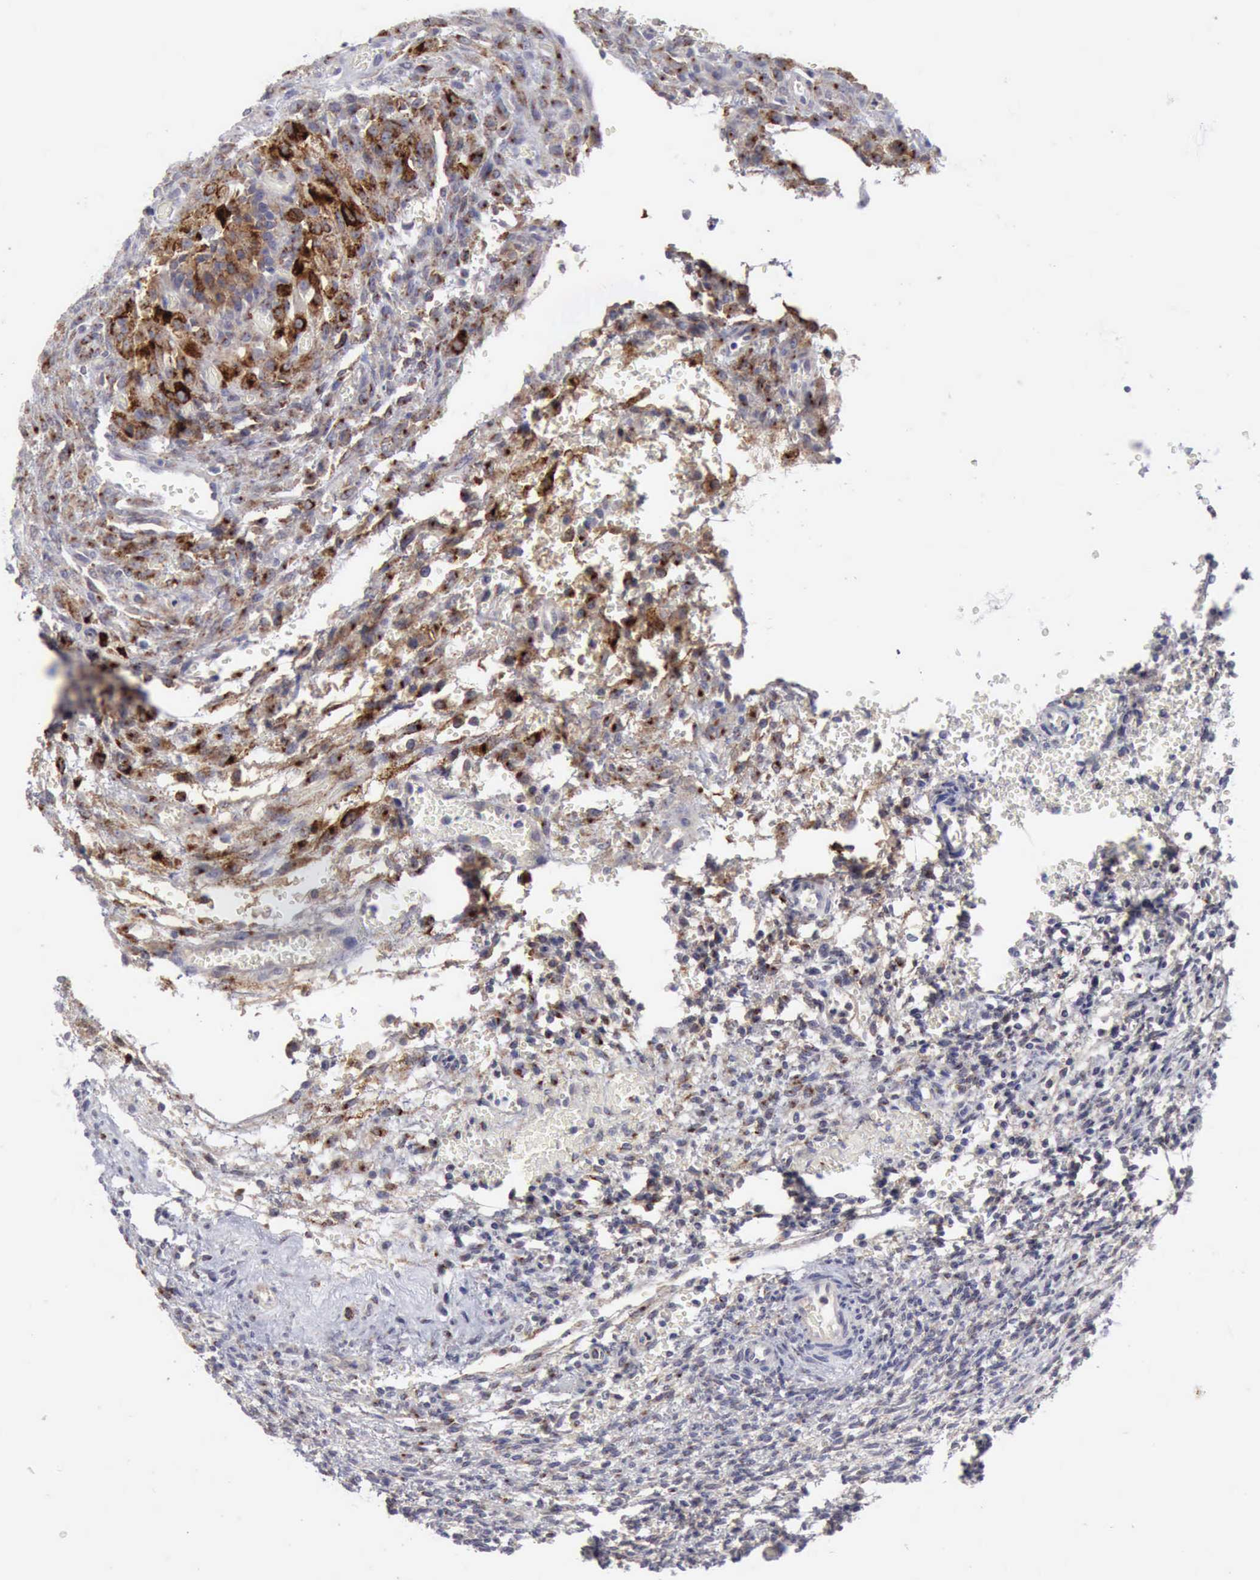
{"staining": {"intensity": "weak", "quantity": ">75%", "location": "cytoplasmic/membranous"}, "tissue": "ovary", "cell_type": "Follicle cells", "image_type": "normal", "snomed": [{"axis": "morphology", "description": "Normal tissue, NOS"}, {"axis": "topography", "description": "Ovary"}], "caption": "A low amount of weak cytoplasmic/membranous expression is identified in approximately >75% of follicle cells in normal ovary. The staining is performed using DAB (3,3'-diaminobenzidine) brown chromogen to label protein expression. The nuclei are counter-stained blue using hematoxylin.", "gene": "TFRC", "patient": {"sex": "female", "age": 39}}